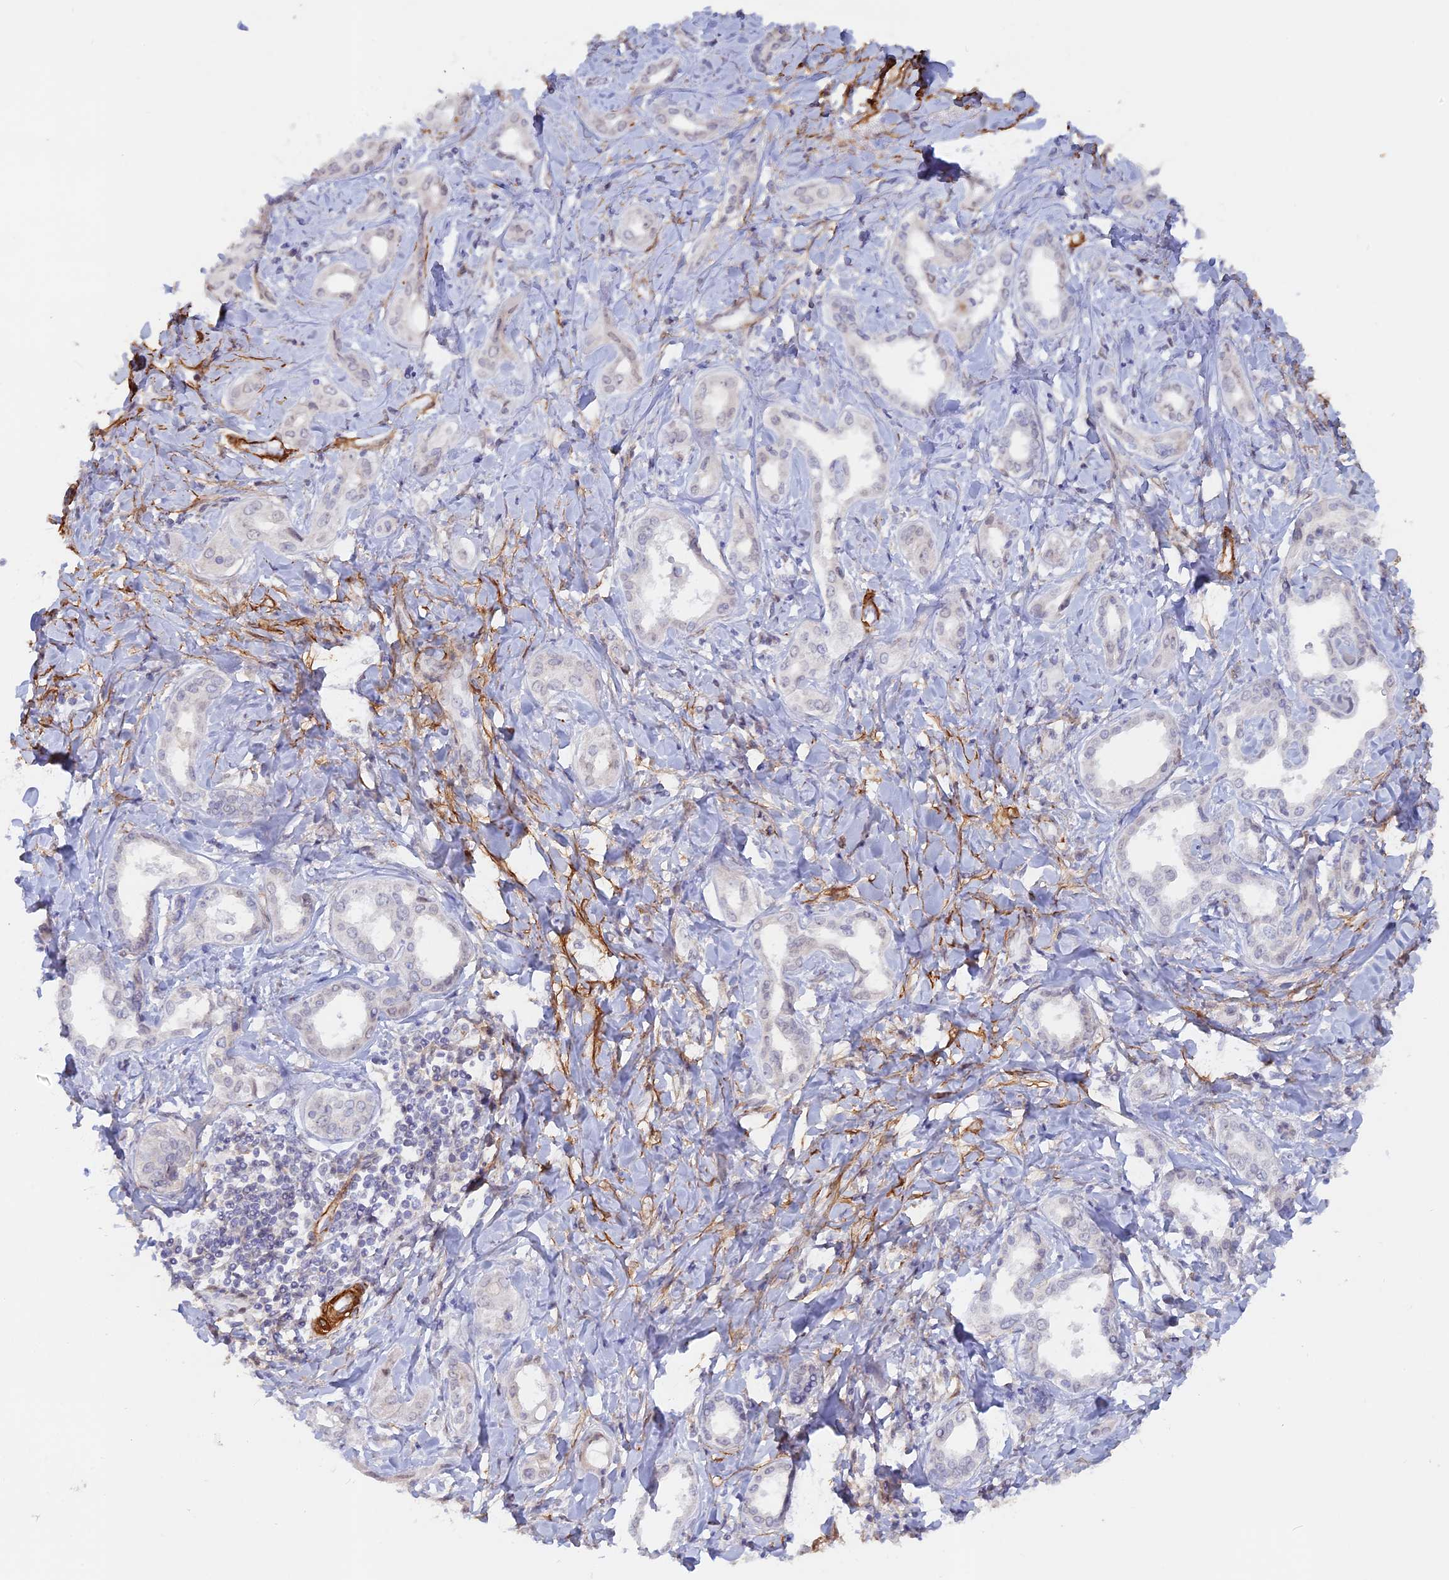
{"staining": {"intensity": "negative", "quantity": "none", "location": "none"}, "tissue": "liver cancer", "cell_type": "Tumor cells", "image_type": "cancer", "snomed": [{"axis": "morphology", "description": "Cholangiocarcinoma"}, {"axis": "topography", "description": "Liver"}], "caption": "Liver cholangiocarcinoma was stained to show a protein in brown. There is no significant expression in tumor cells.", "gene": "CCDC154", "patient": {"sex": "female", "age": 77}}